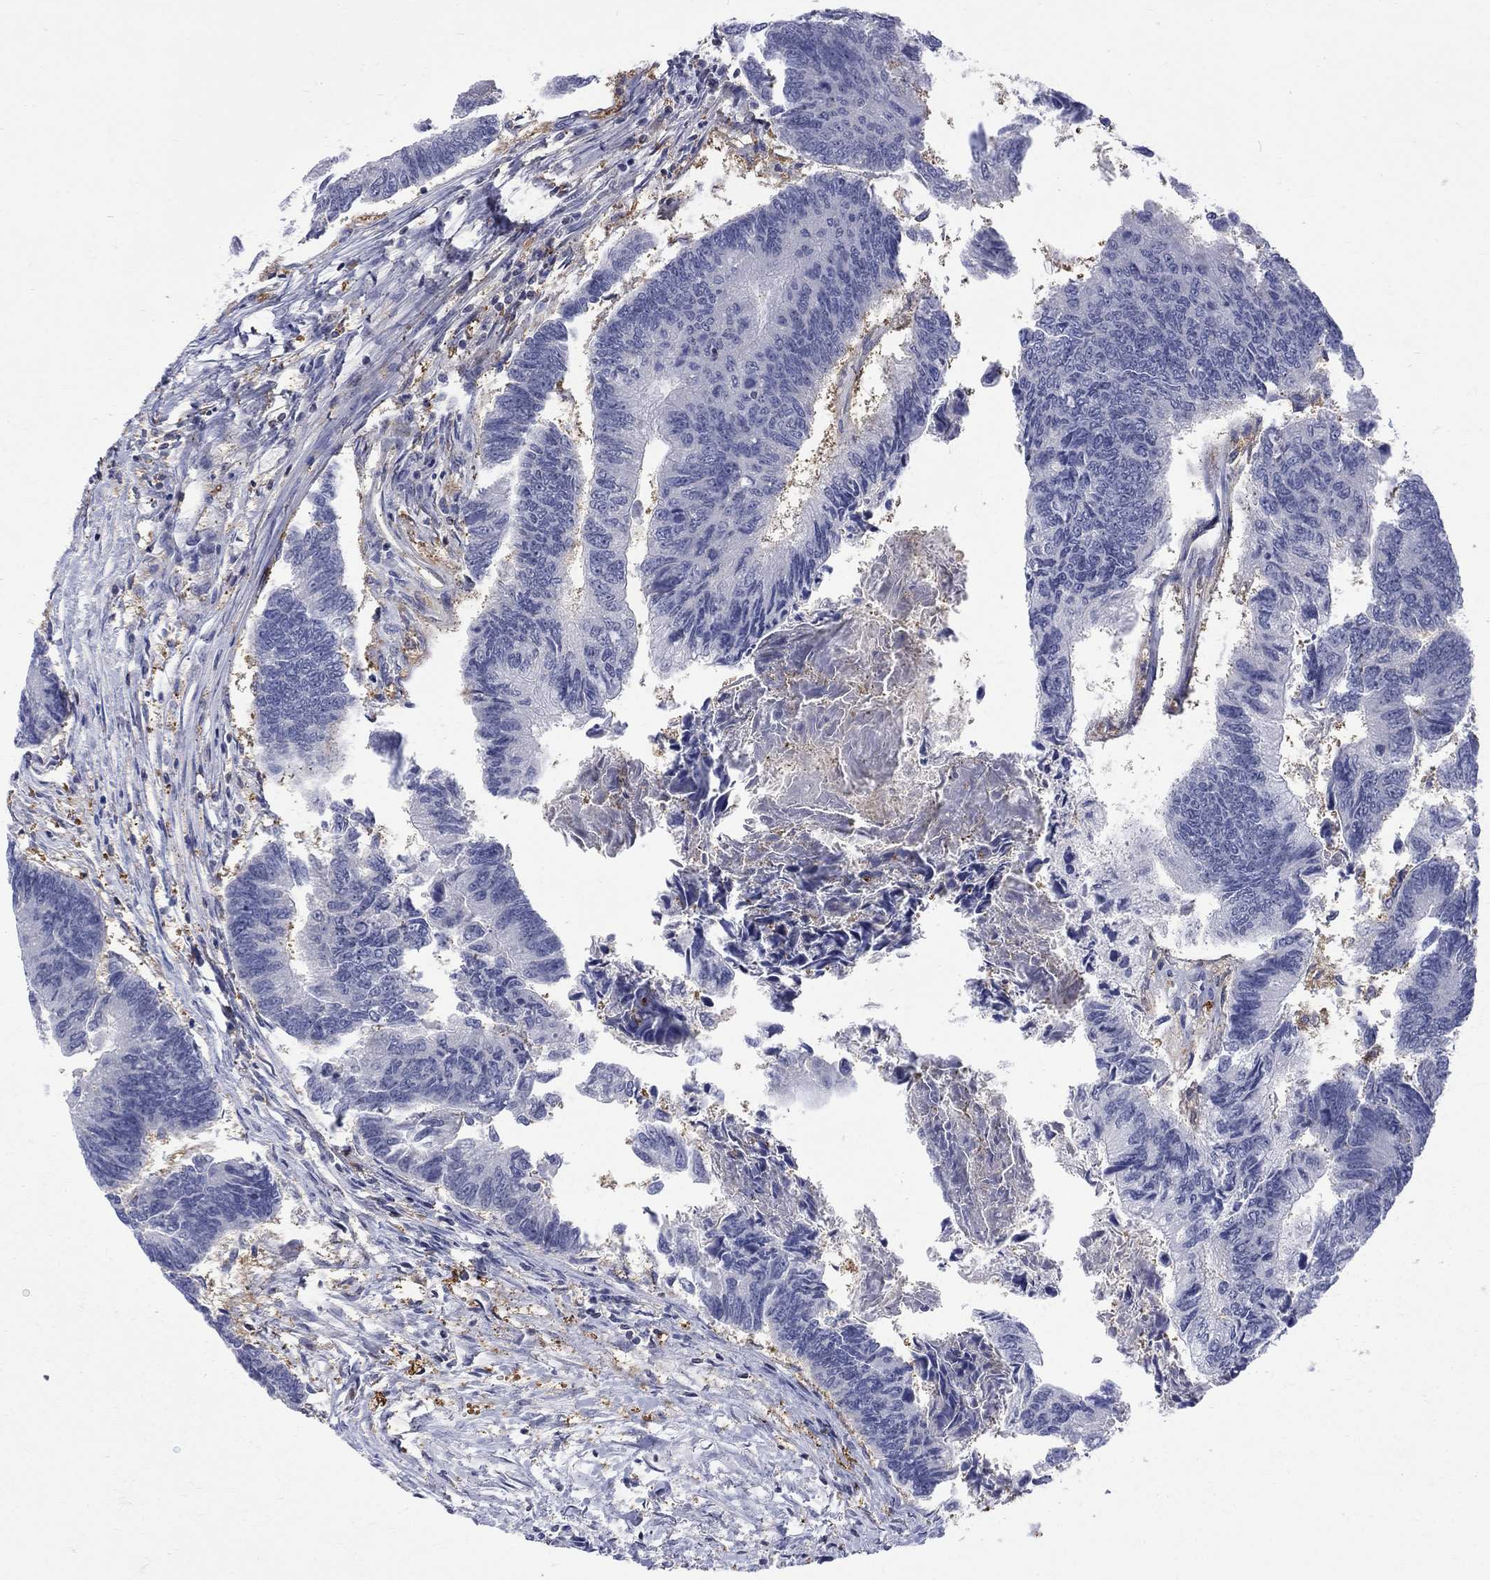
{"staining": {"intensity": "negative", "quantity": "none", "location": "none"}, "tissue": "colorectal cancer", "cell_type": "Tumor cells", "image_type": "cancer", "snomed": [{"axis": "morphology", "description": "Adenocarcinoma, NOS"}, {"axis": "topography", "description": "Colon"}], "caption": "DAB (3,3'-diaminobenzidine) immunohistochemical staining of human colorectal cancer (adenocarcinoma) displays no significant positivity in tumor cells.", "gene": "HKDC1", "patient": {"sex": "female", "age": 65}}